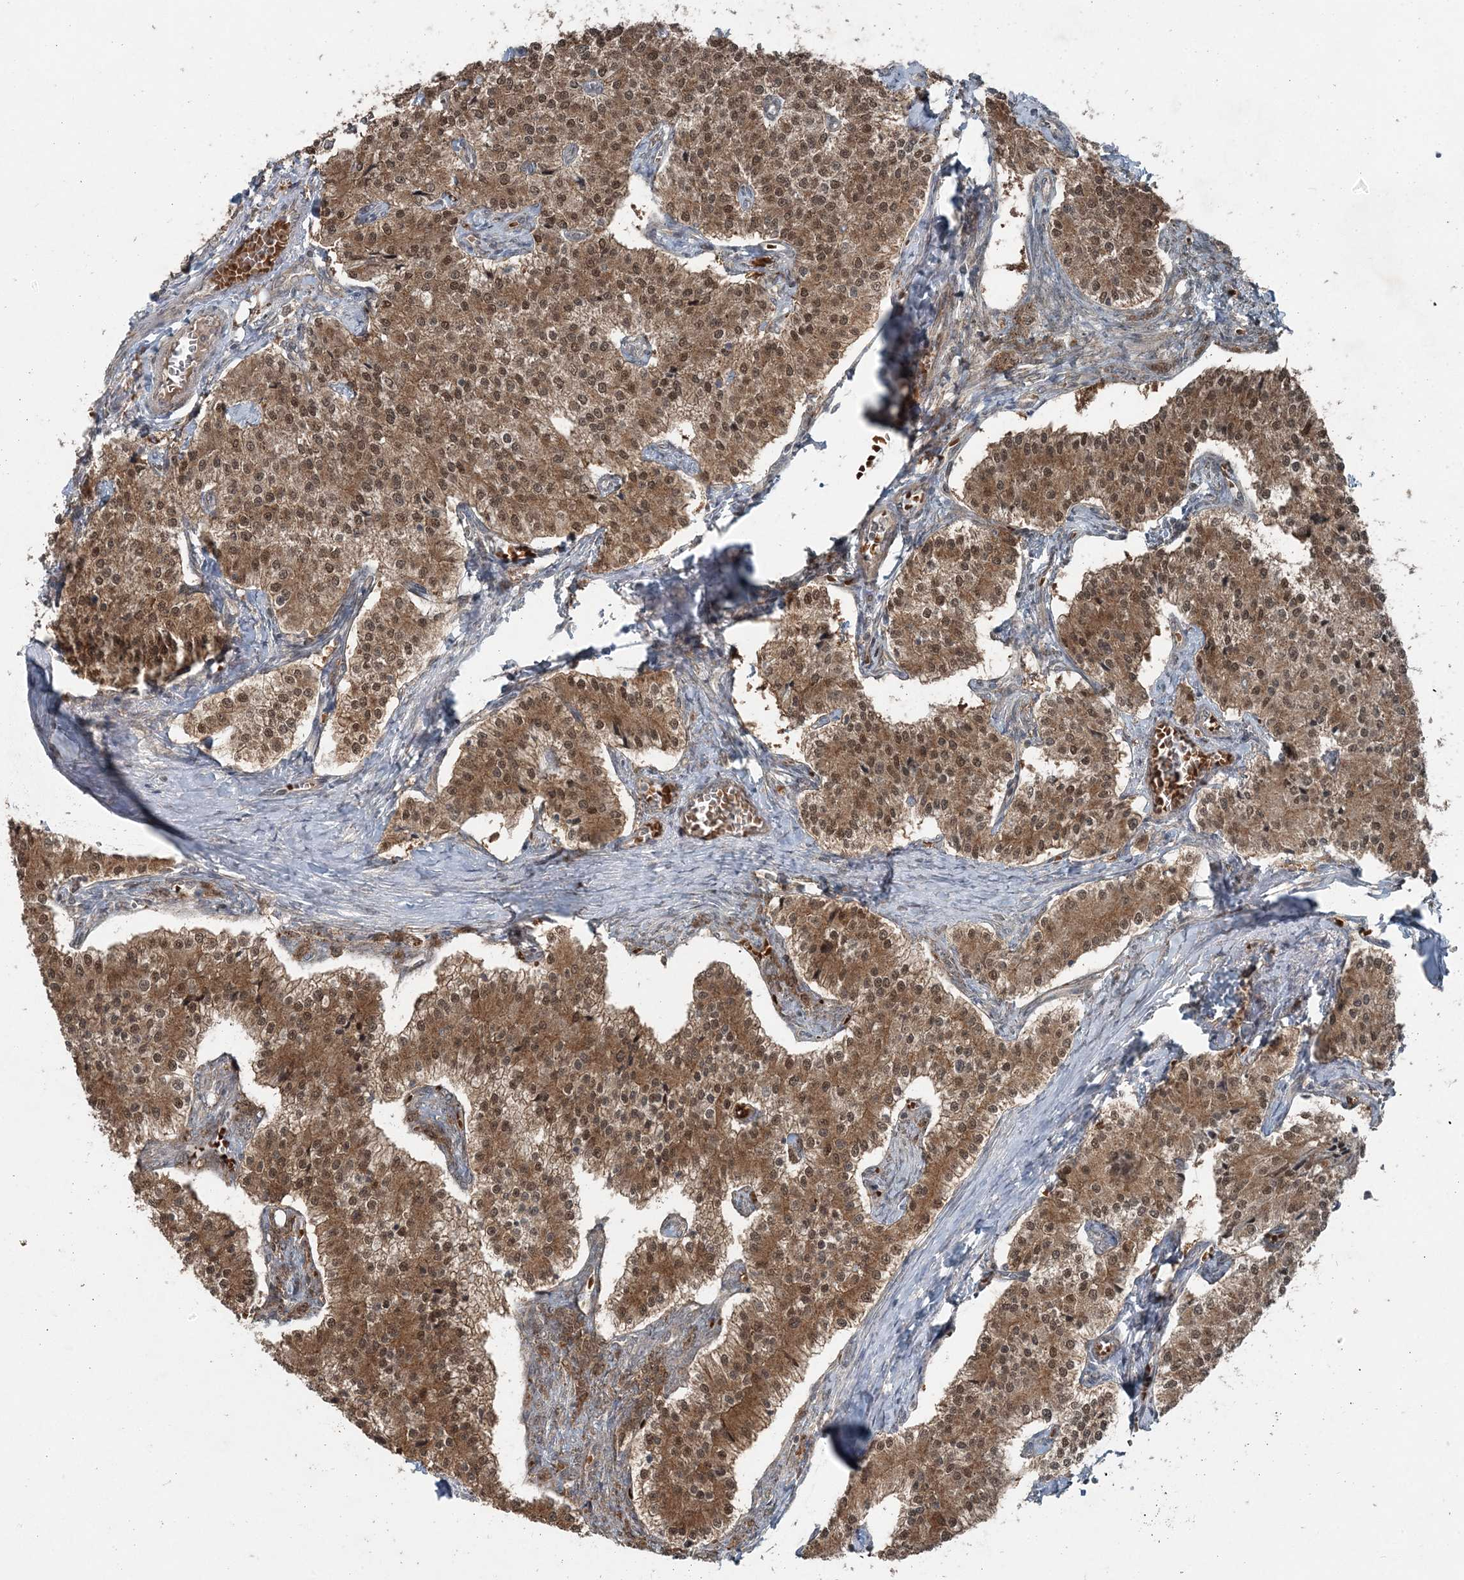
{"staining": {"intensity": "moderate", "quantity": ">75%", "location": "cytoplasmic/membranous,nuclear"}, "tissue": "carcinoid", "cell_type": "Tumor cells", "image_type": "cancer", "snomed": [{"axis": "morphology", "description": "Carcinoid, malignant, NOS"}, {"axis": "topography", "description": "Colon"}], "caption": "Carcinoid (malignant) stained with a protein marker shows moderate staining in tumor cells.", "gene": "FBXL17", "patient": {"sex": "female", "age": 52}}